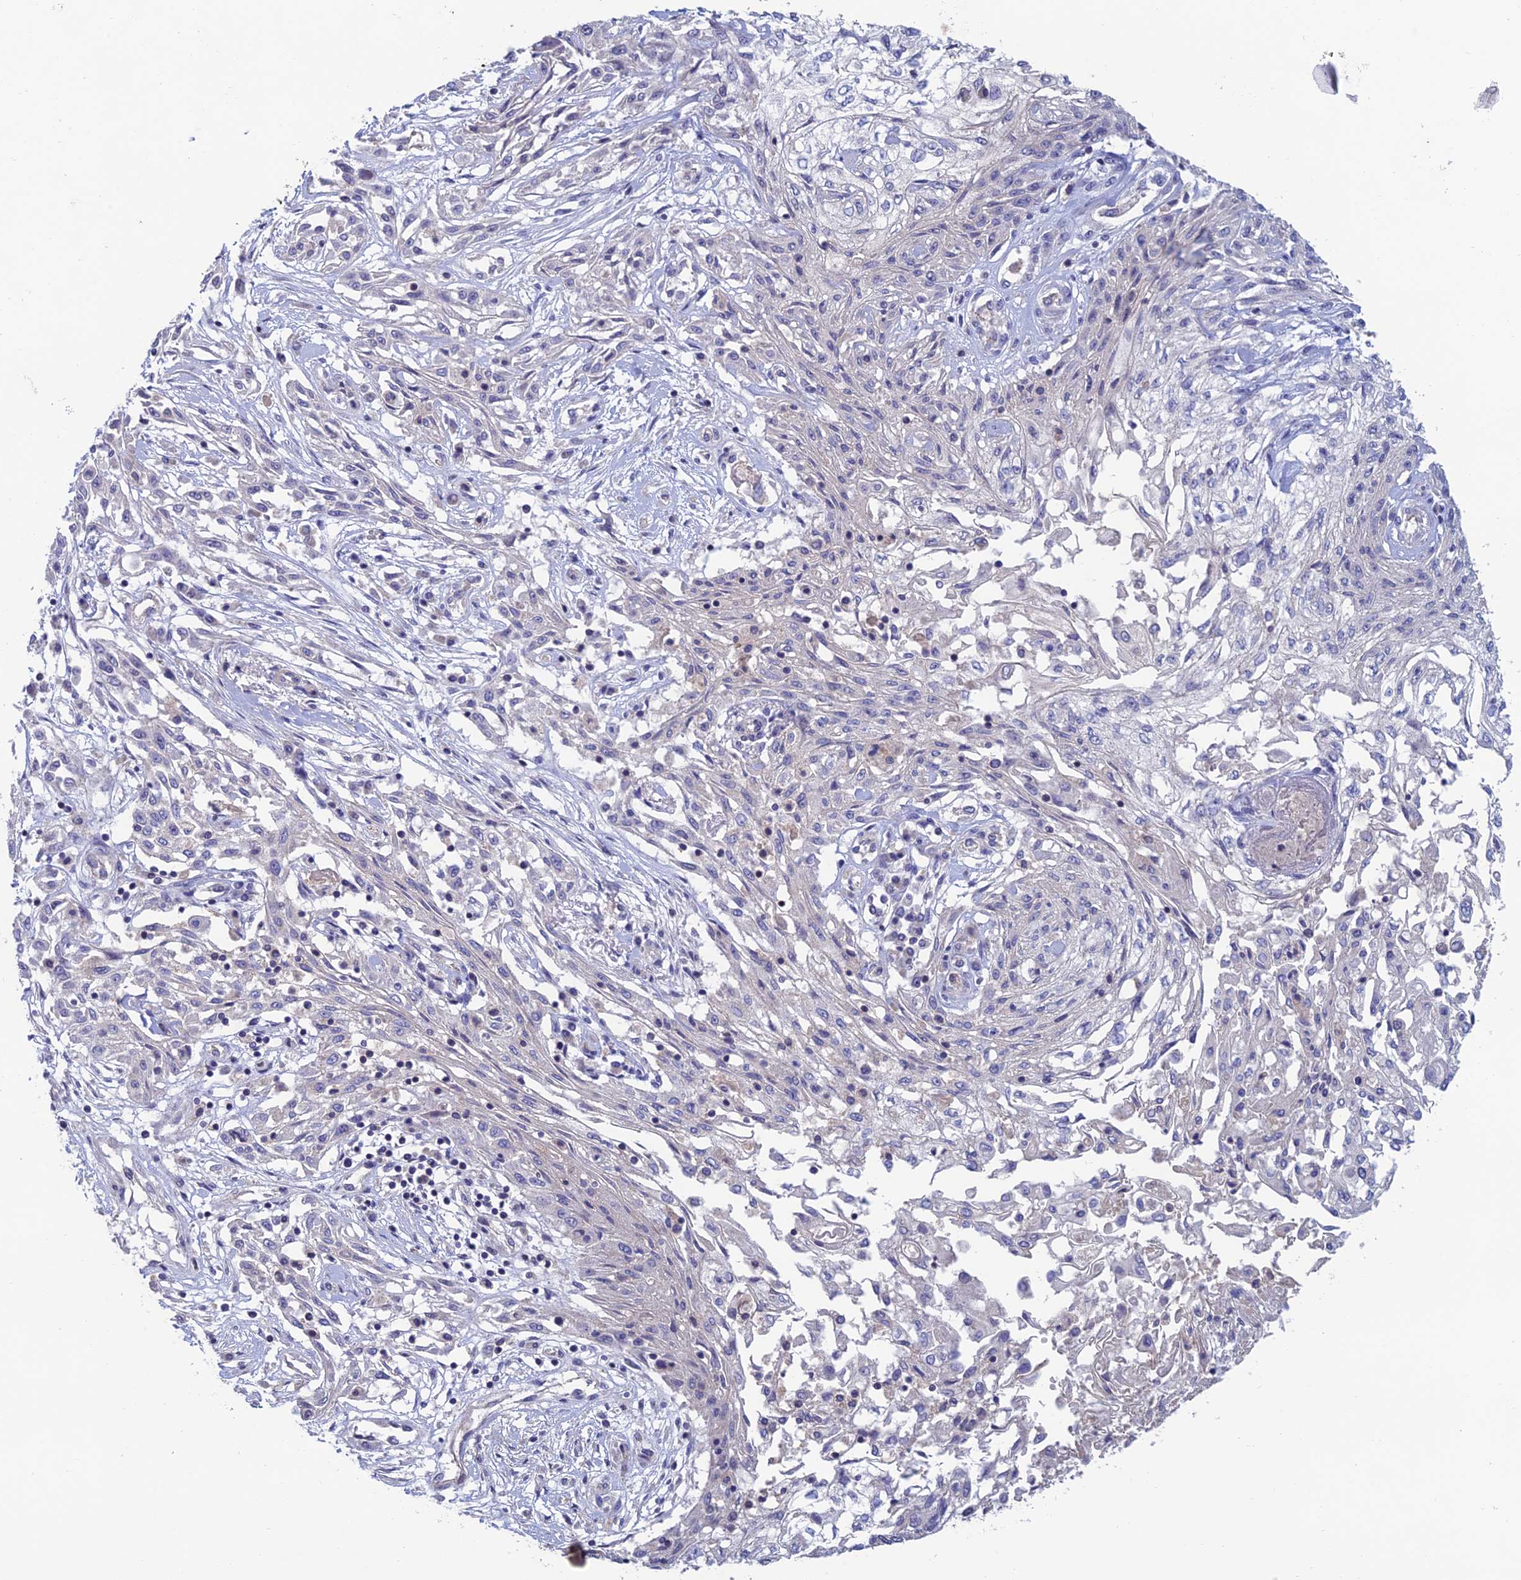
{"staining": {"intensity": "negative", "quantity": "none", "location": "none"}, "tissue": "skin cancer", "cell_type": "Tumor cells", "image_type": "cancer", "snomed": [{"axis": "morphology", "description": "Squamous cell carcinoma, NOS"}, {"axis": "morphology", "description": "Squamous cell carcinoma, metastatic, NOS"}, {"axis": "topography", "description": "Skin"}, {"axis": "topography", "description": "Lymph node"}], "caption": "Metastatic squamous cell carcinoma (skin) was stained to show a protein in brown. There is no significant staining in tumor cells.", "gene": "USP37", "patient": {"sex": "male", "age": 75}}